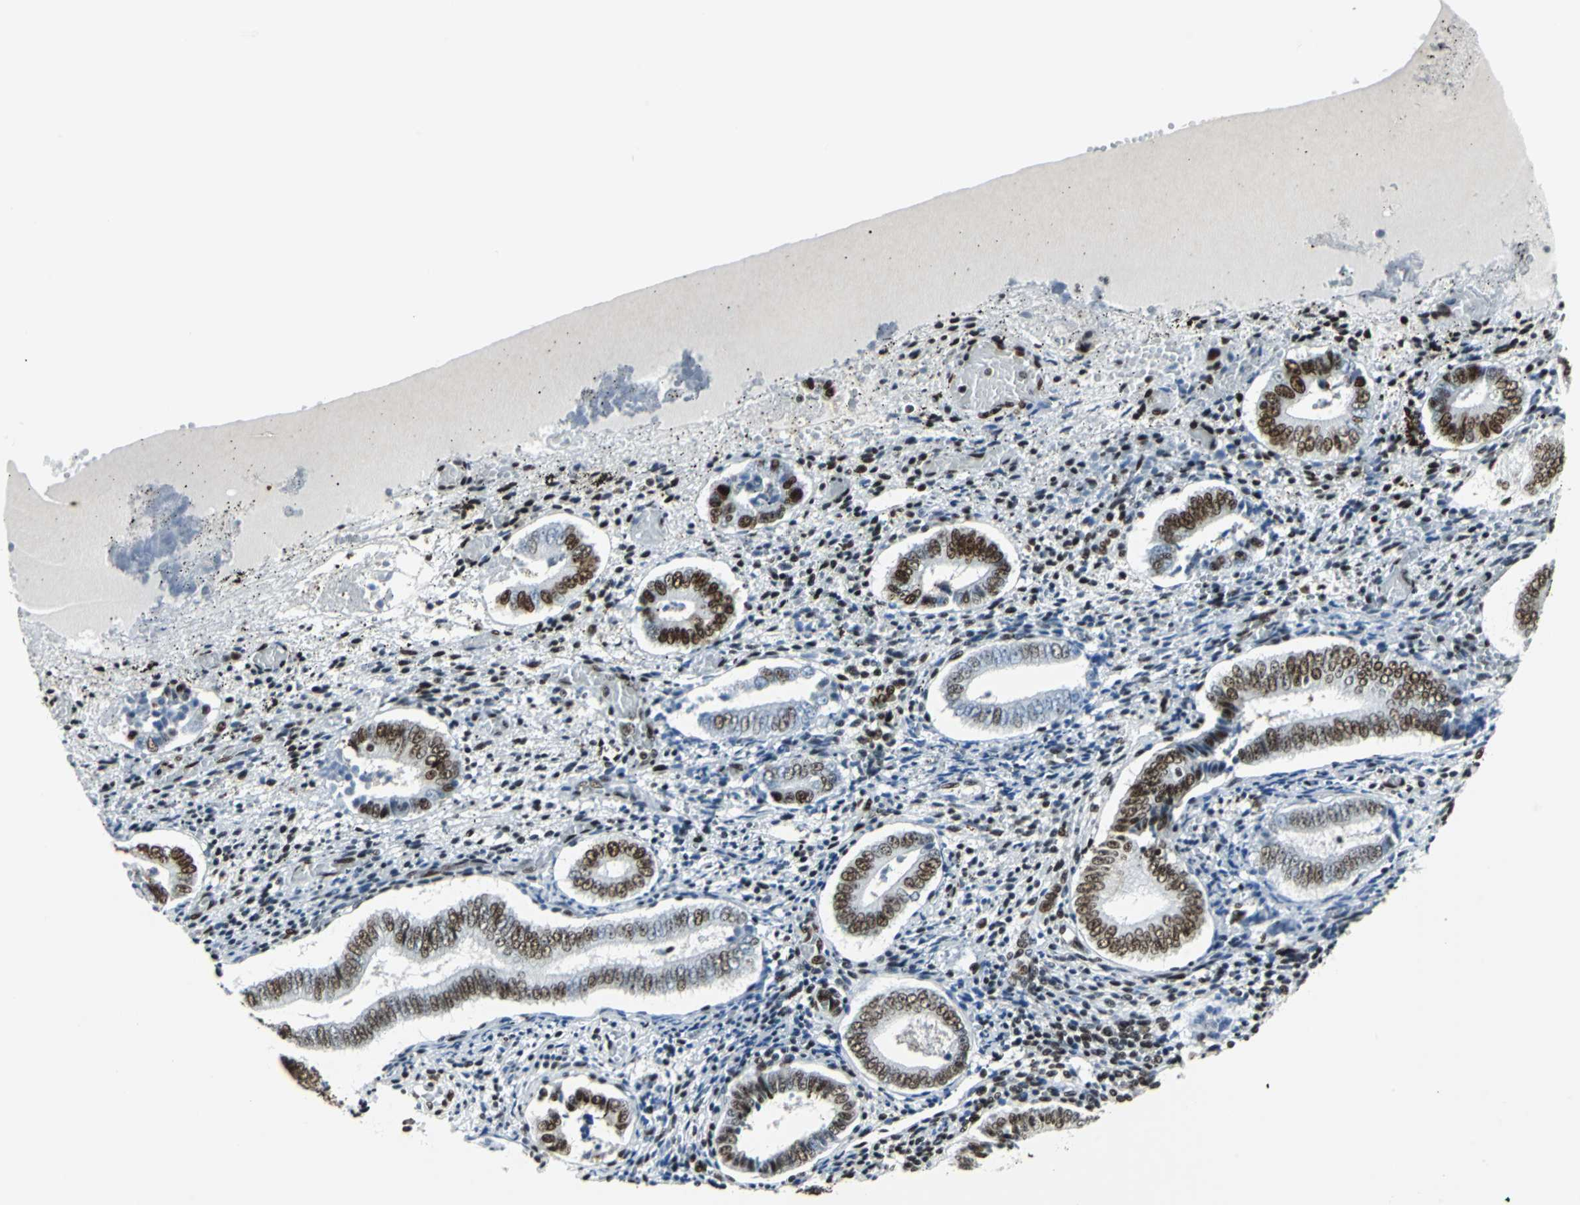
{"staining": {"intensity": "strong", "quantity": "25%-75%", "location": "nuclear"}, "tissue": "endometrium", "cell_type": "Cells in endometrial stroma", "image_type": "normal", "snomed": [{"axis": "morphology", "description": "Normal tissue, NOS"}, {"axis": "topography", "description": "Endometrium"}], "caption": "Cells in endometrial stroma exhibit strong nuclear expression in about 25%-75% of cells in unremarkable endometrium. The staining is performed using DAB (3,3'-diaminobenzidine) brown chromogen to label protein expression. The nuclei are counter-stained blue using hematoxylin.", "gene": "HDAC2", "patient": {"sex": "female", "age": 42}}